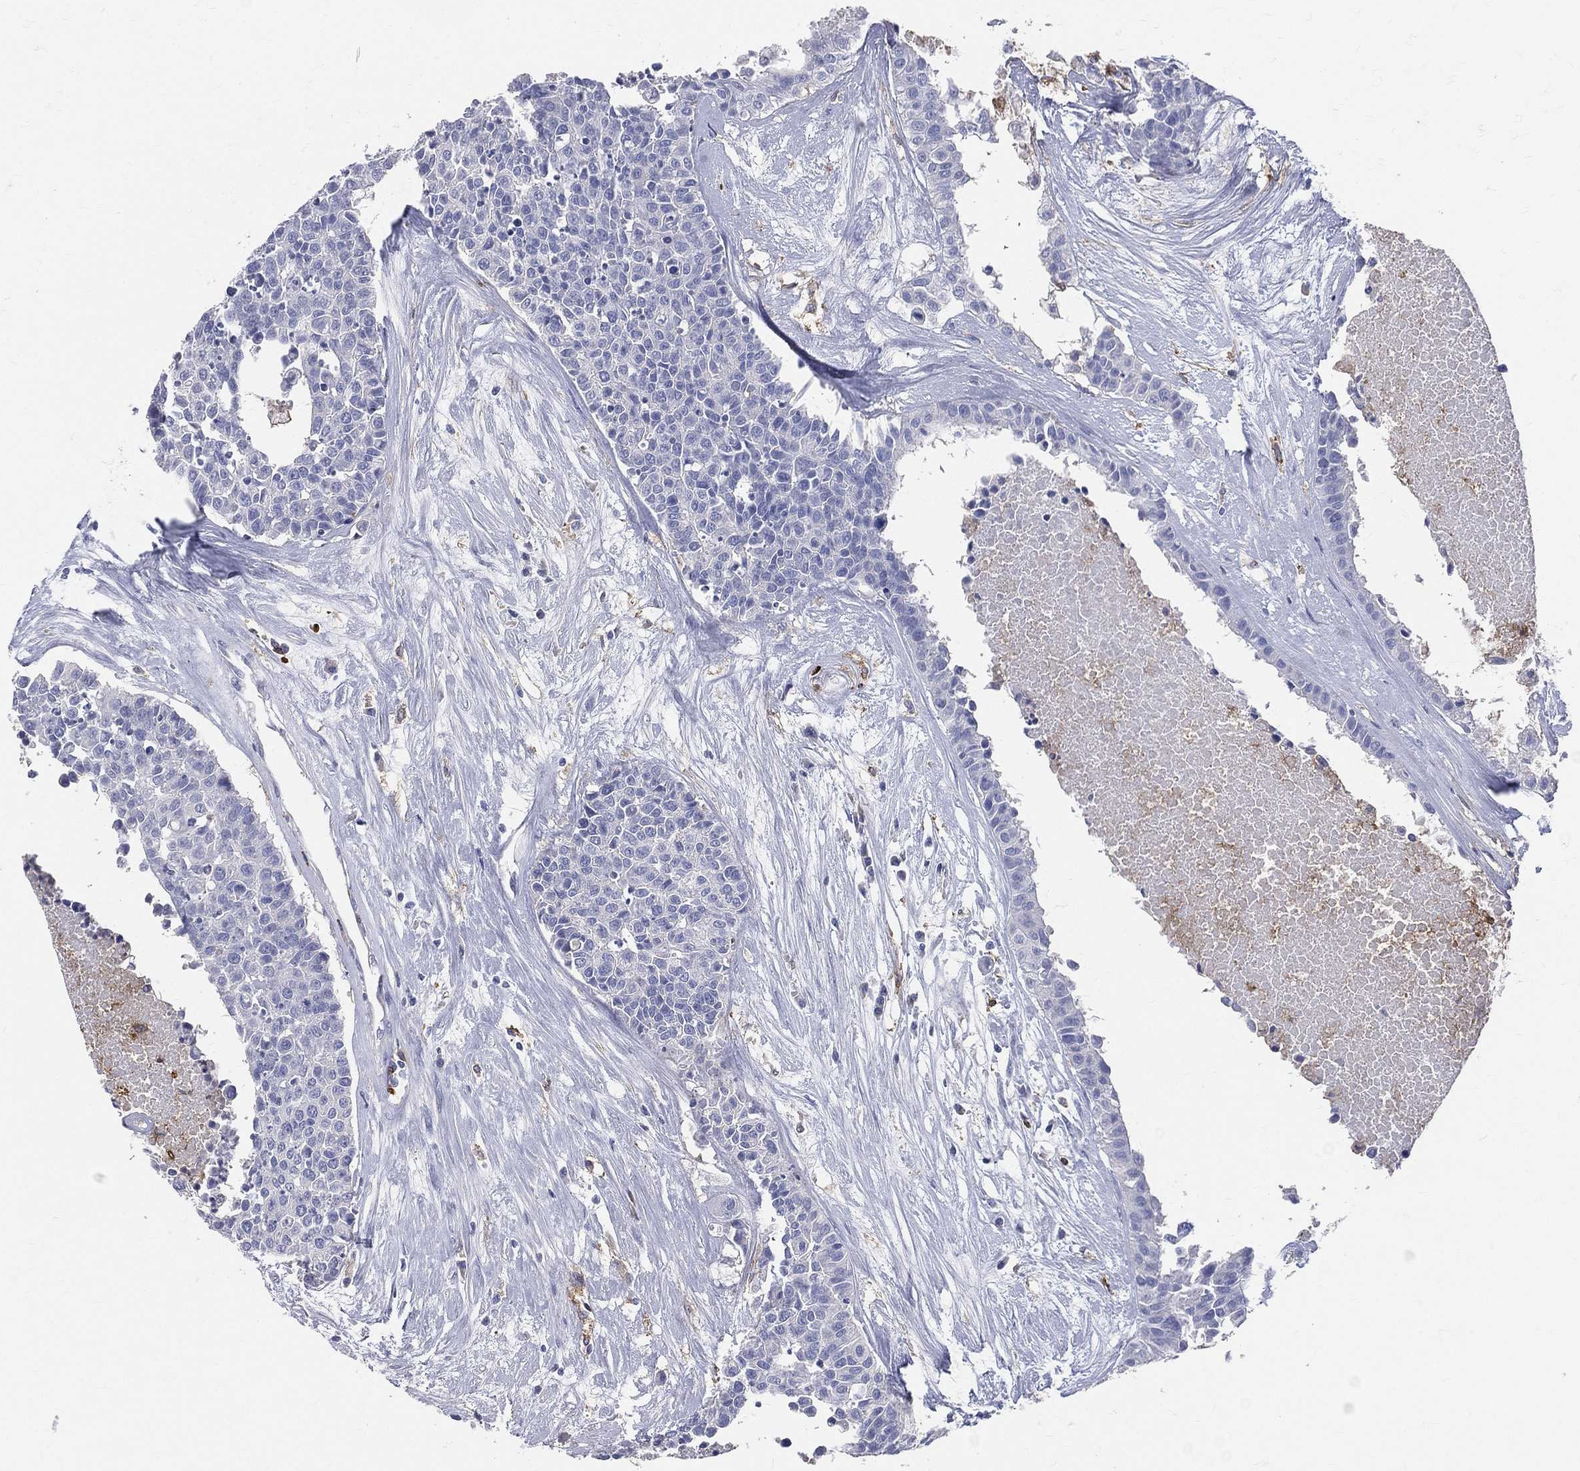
{"staining": {"intensity": "negative", "quantity": "none", "location": "none"}, "tissue": "carcinoid", "cell_type": "Tumor cells", "image_type": "cancer", "snomed": [{"axis": "morphology", "description": "Carcinoid, malignant, NOS"}, {"axis": "topography", "description": "Colon"}], "caption": "The IHC image has no significant staining in tumor cells of carcinoid (malignant) tissue.", "gene": "CD33", "patient": {"sex": "male", "age": 81}}